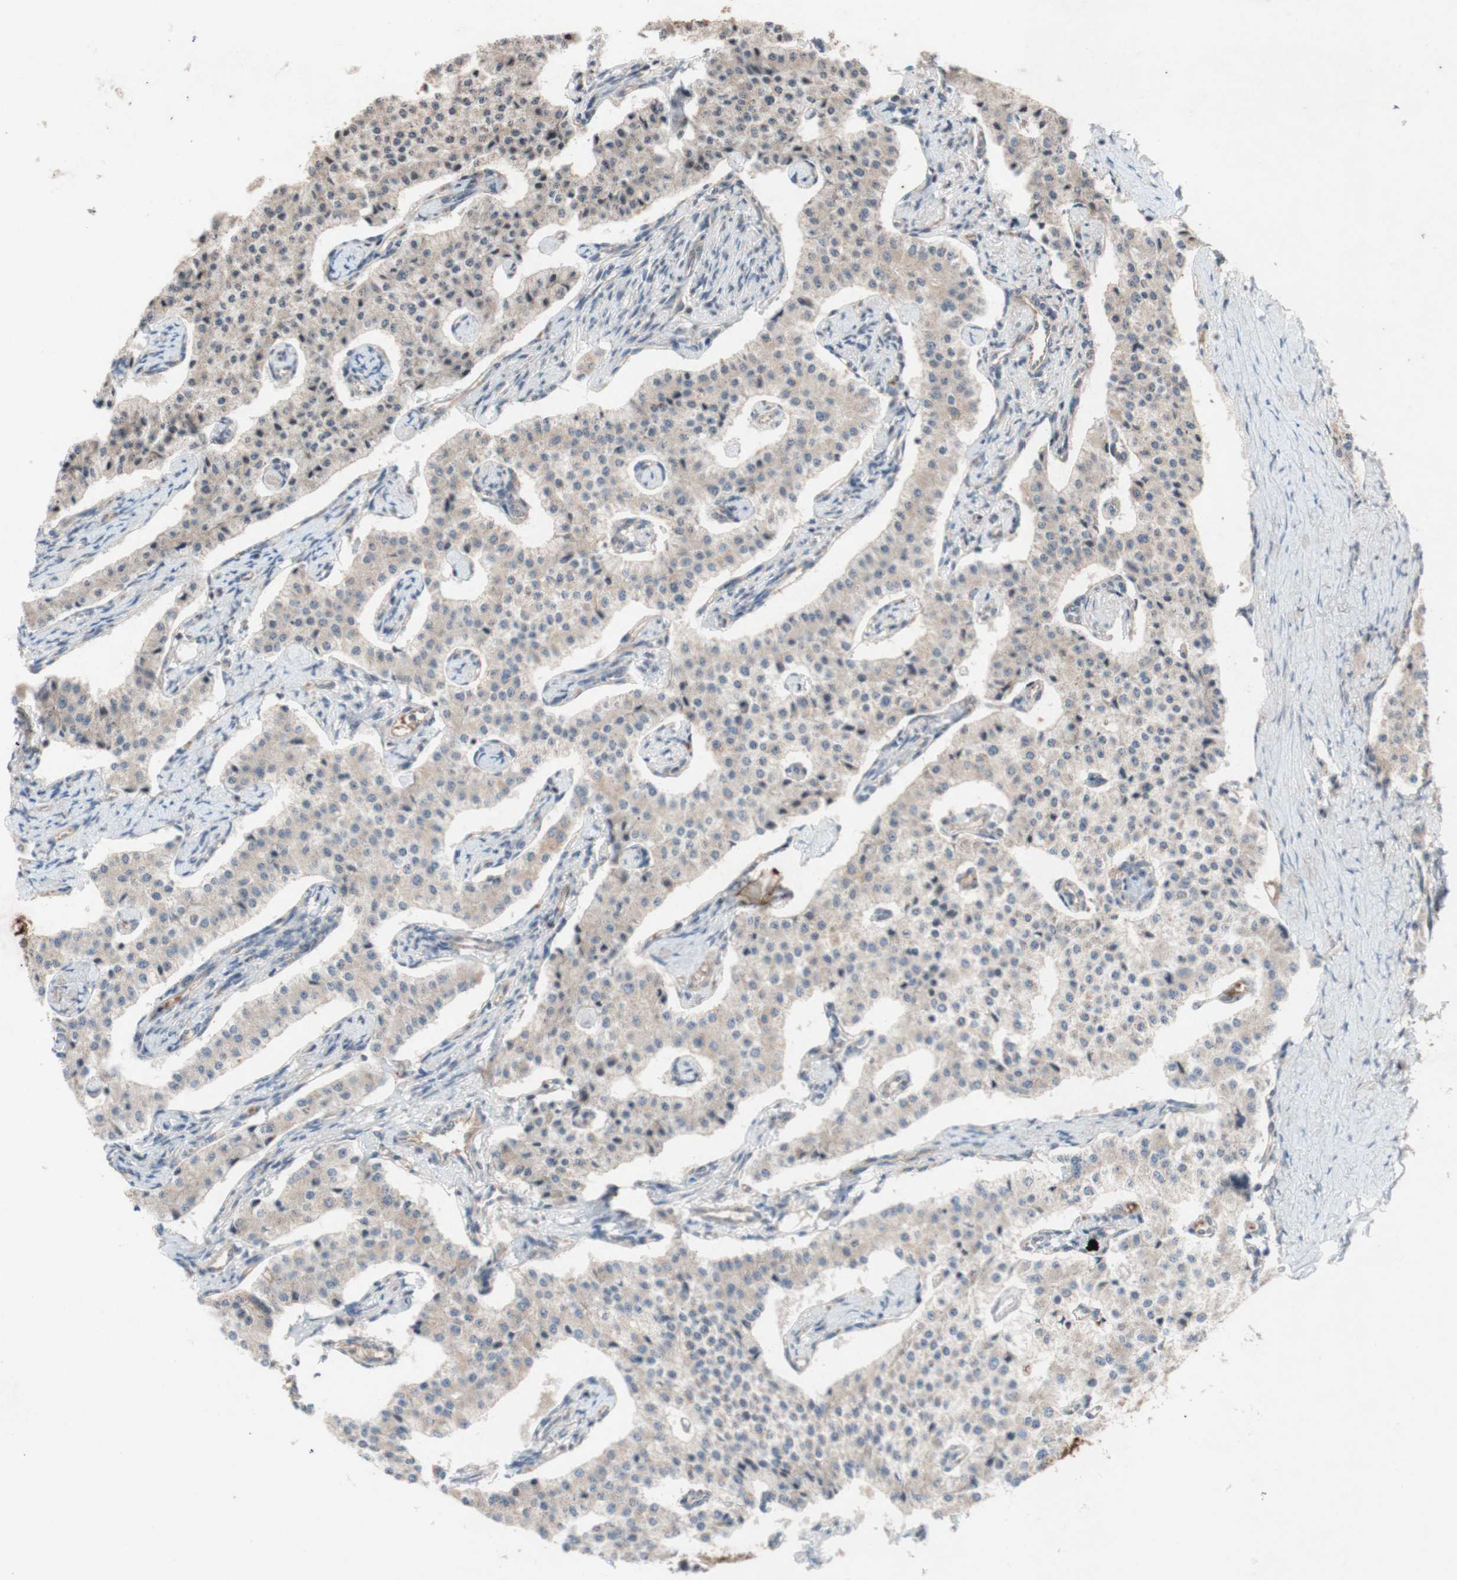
{"staining": {"intensity": "weak", "quantity": ">75%", "location": "cytoplasmic/membranous"}, "tissue": "carcinoid", "cell_type": "Tumor cells", "image_type": "cancer", "snomed": [{"axis": "morphology", "description": "Carcinoid, malignant, NOS"}, {"axis": "topography", "description": "Colon"}], "caption": "Immunohistochemical staining of human malignant carcinoid demonstrates low levels of weak cytoplasmic/membranous protein staining in about >75% of tumor cells.", "gene": "TST", "patient": {"sex": "female", "age": 52}}